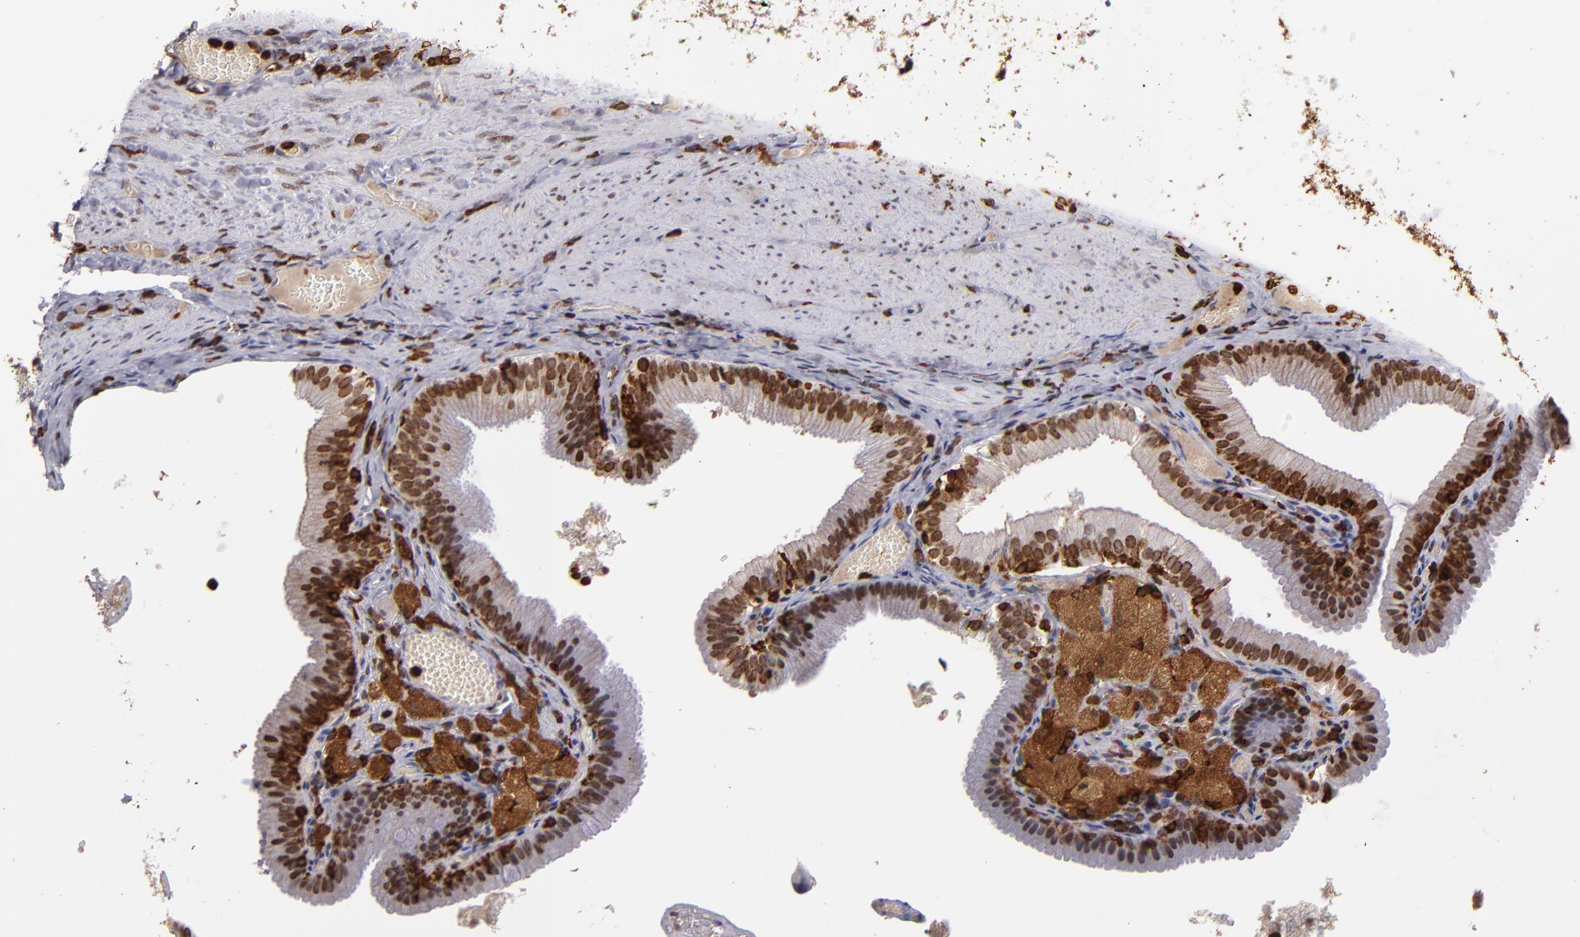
{"staining": {"intensity": "moderate", "quantity": ">75%", "location": "nuclear"}, "tissue": "gallbladder", "cell_type": "Glandular cells", "image_type": "normal", "snomed": [{"axis": "morphology", "description": "Normal tissue, NOS"}, {"axis": "topography", "description": "Gallbladder"}], "caption": "Immunohistochemistry of benign gallbladder displays medium levels of moderate nuclear staining in about >75% of glandular cells. (Brightfield microscopy of DAB IHC at high magnification).", "gene": "WAS", "patient": {"sex": "female", "age": 24}}